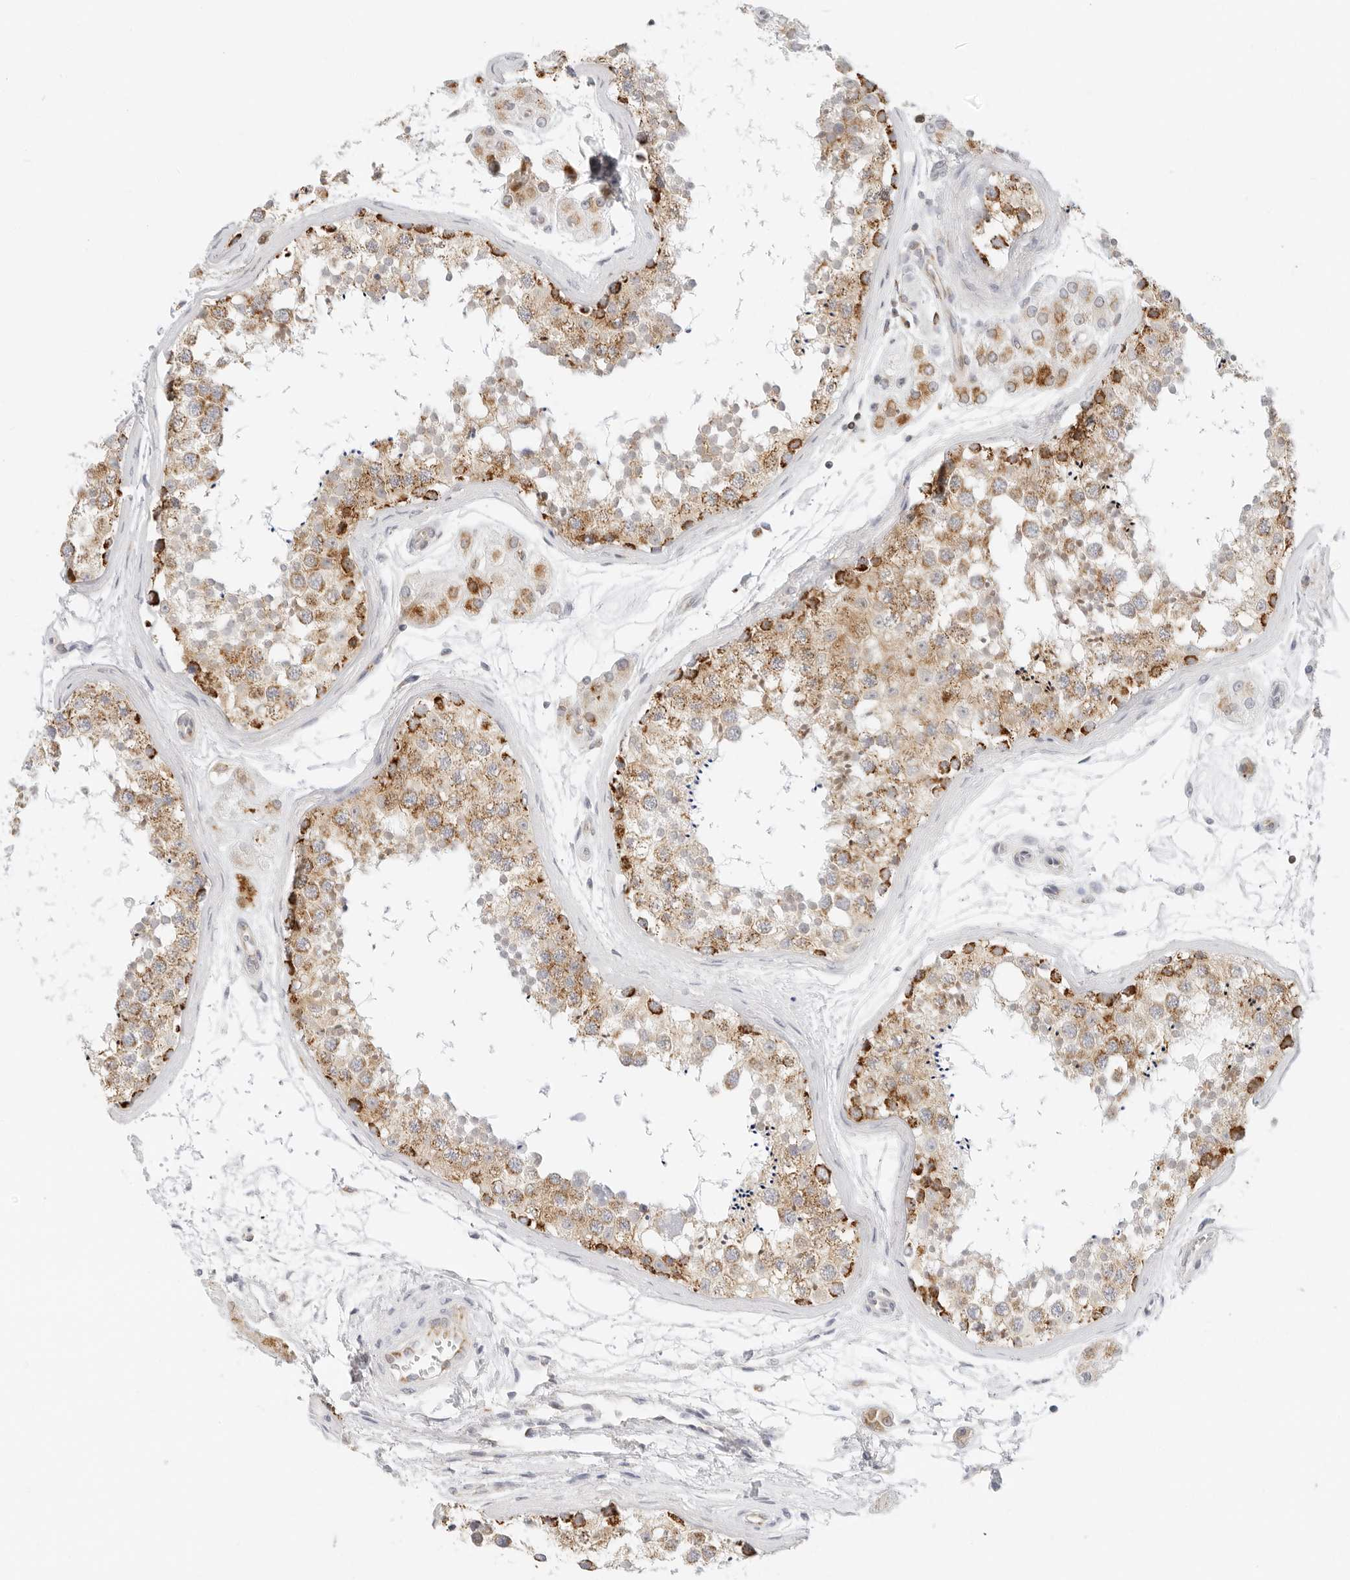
{"staining": {"intensity": "strong", "quantity": "25%-75%", "location": "cytoplasmic/membranous"}, "tissue": "testis", "cell_type": "Cells in seminiferous ducts", "image_type": "normal", "snomed": [{"axis": "morphology", "description": "Normal tissue, NOS"}, {"axis": "topography", "description": "Testis"}], "caption": "Protein expression analysis of normal testis displays strong cytoplasmic/membranous expression in approximately 25%-75% of cells in seminiferous ducts.", "gene": "RC3H1", "patient": {"sex": "male", "age": 56}}